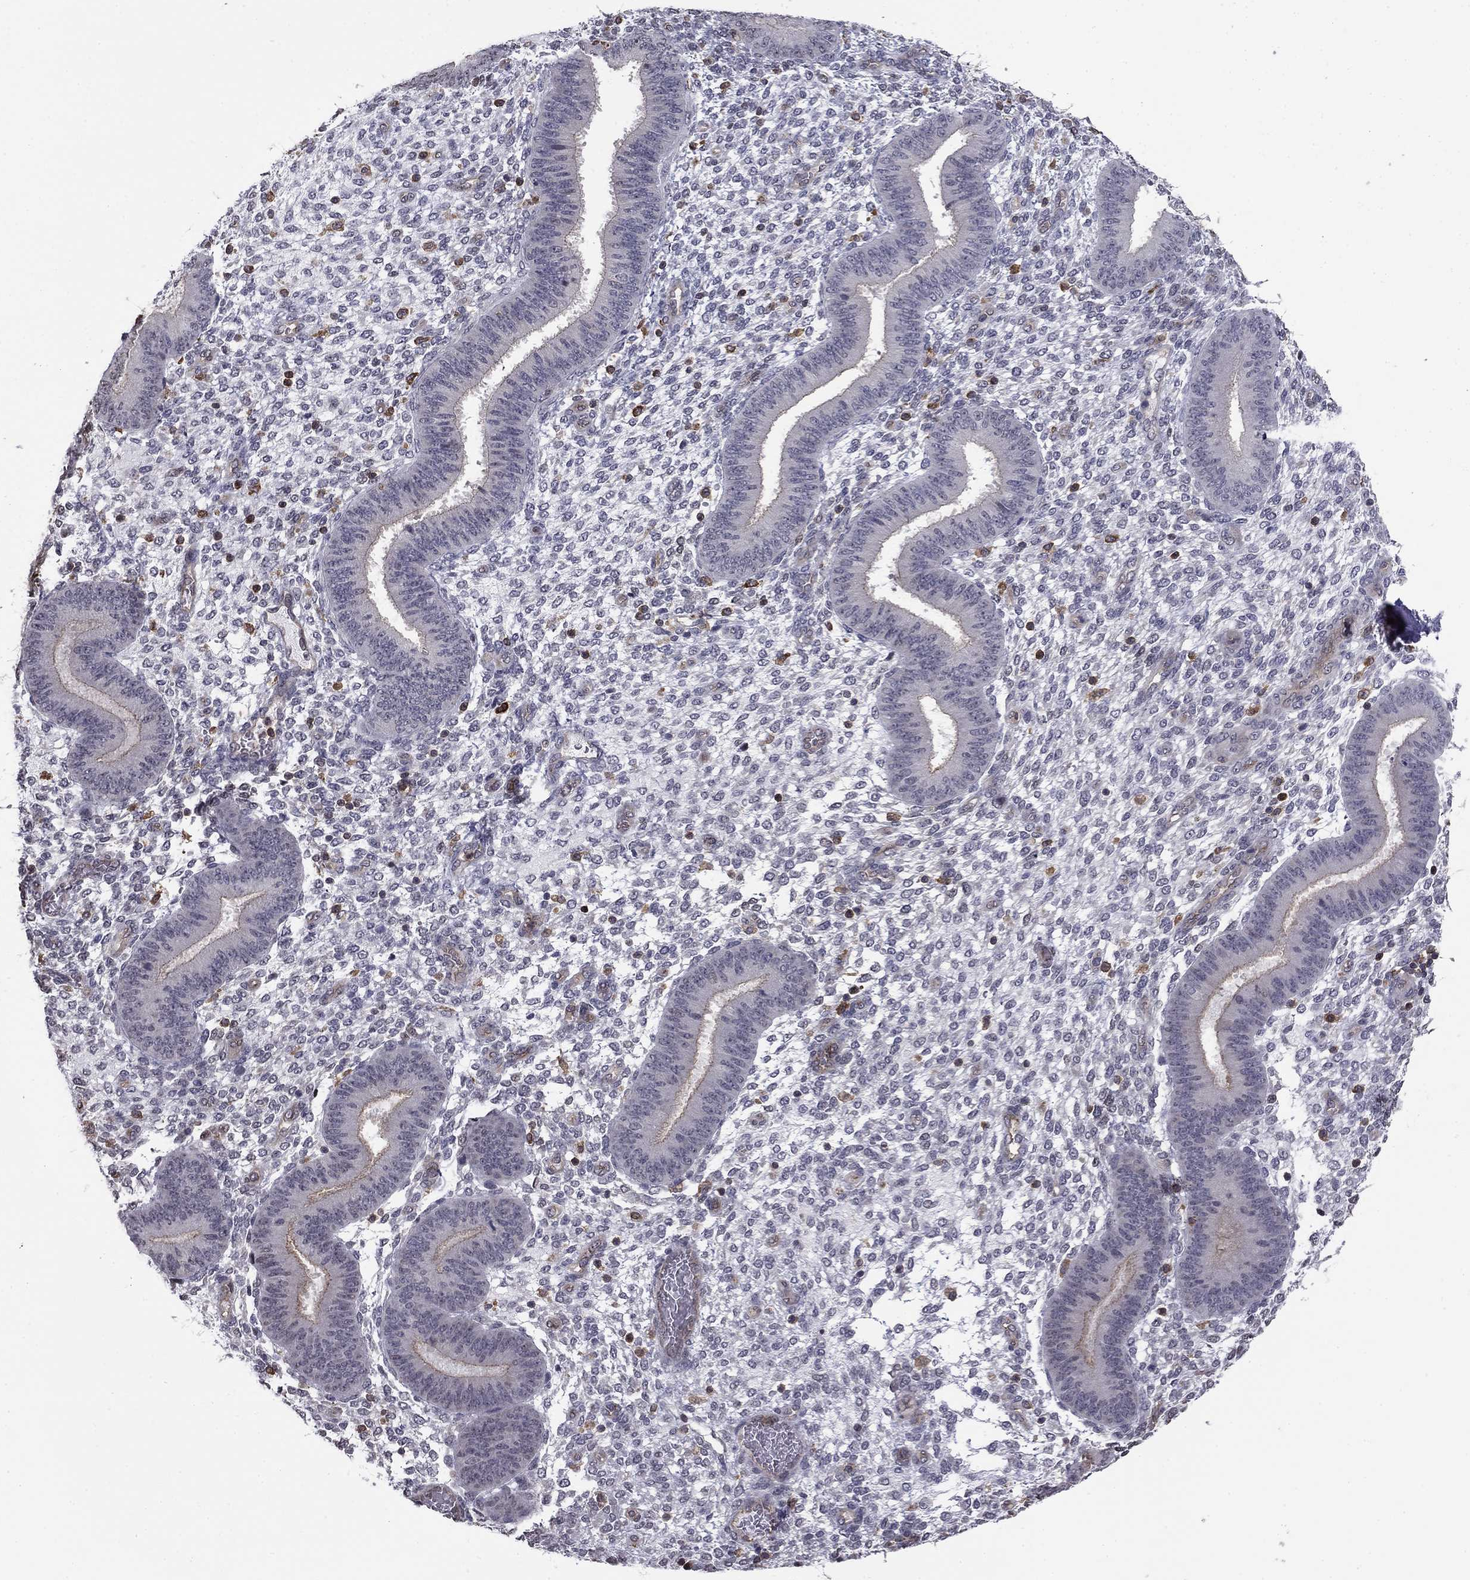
{"staining": {"intensity": "negative", "quantity": "none", "location": "none"}, "tissue": "endometrium", "cell_type": "Cells in endometrial stroma", "image_type": "normal", "snomed": [{"axis": "morphology", "description": "Normal tissue, NOS"}, {"axis": "topography", "description": "Endometrium"}], "caption": "DAB immunohistochemical staining of unremarkable endometrium exhibits no significant expression in cells in endometrial stroma.", "gene": "PLCB2", "patient": {"sex": "female", "age": 39}}